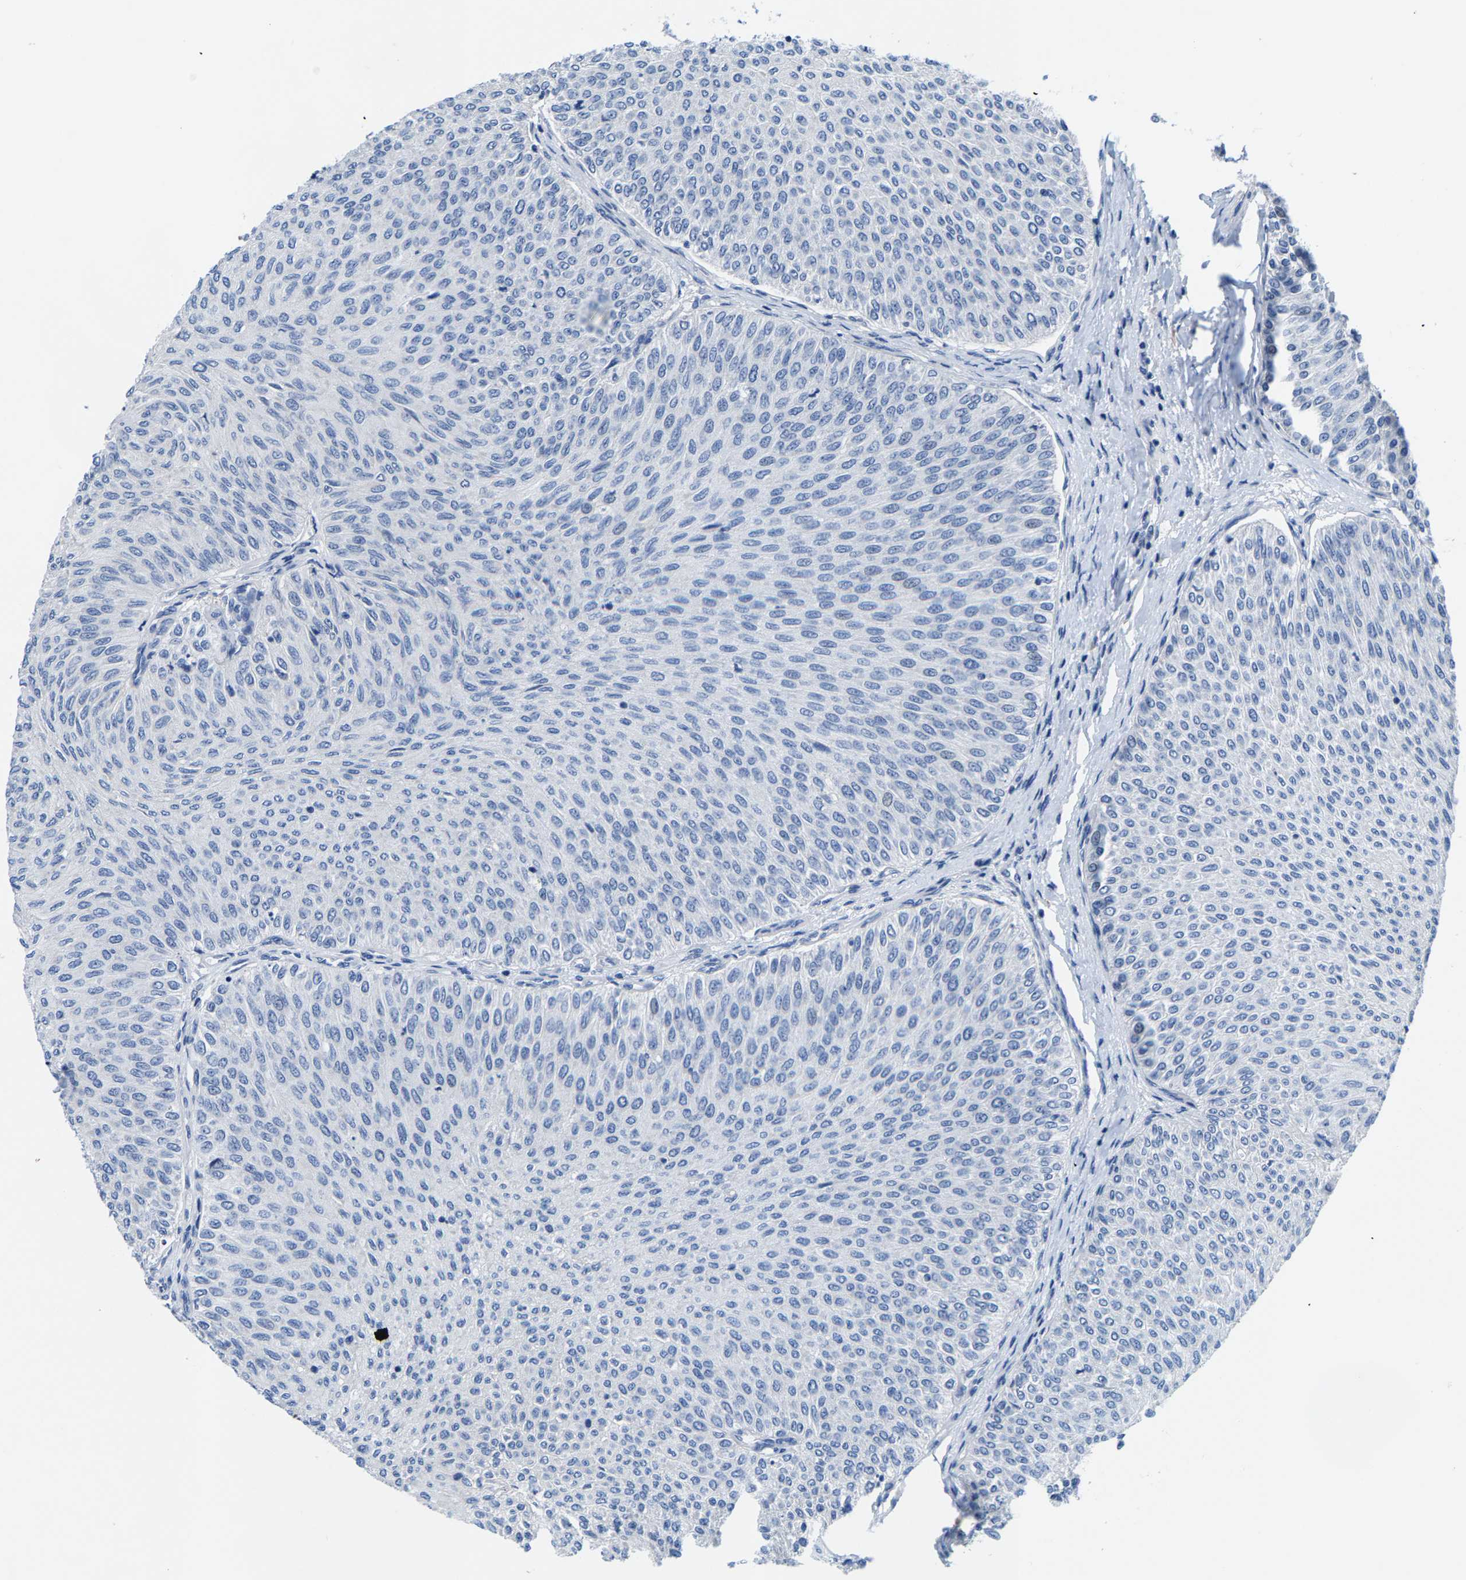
{"staining": {"intensity": "negative", "quantity": "none", "location": "none"}, "tissue": "urothelial cancer", "cell_type": "Tumor cells", "image_type": "cancer", "snomed": [{"axis": "morphology", "description": "Urothelial carcinoma, Low grade"}, {"axis": "topography", "description": "Urinary bladder"}], "caption": "Micrograph shows no protein expression in tumor cells of urothelial cancer tissue.", "gene": "KLHL1", "patient": {"sex": "male", "age": 78}}